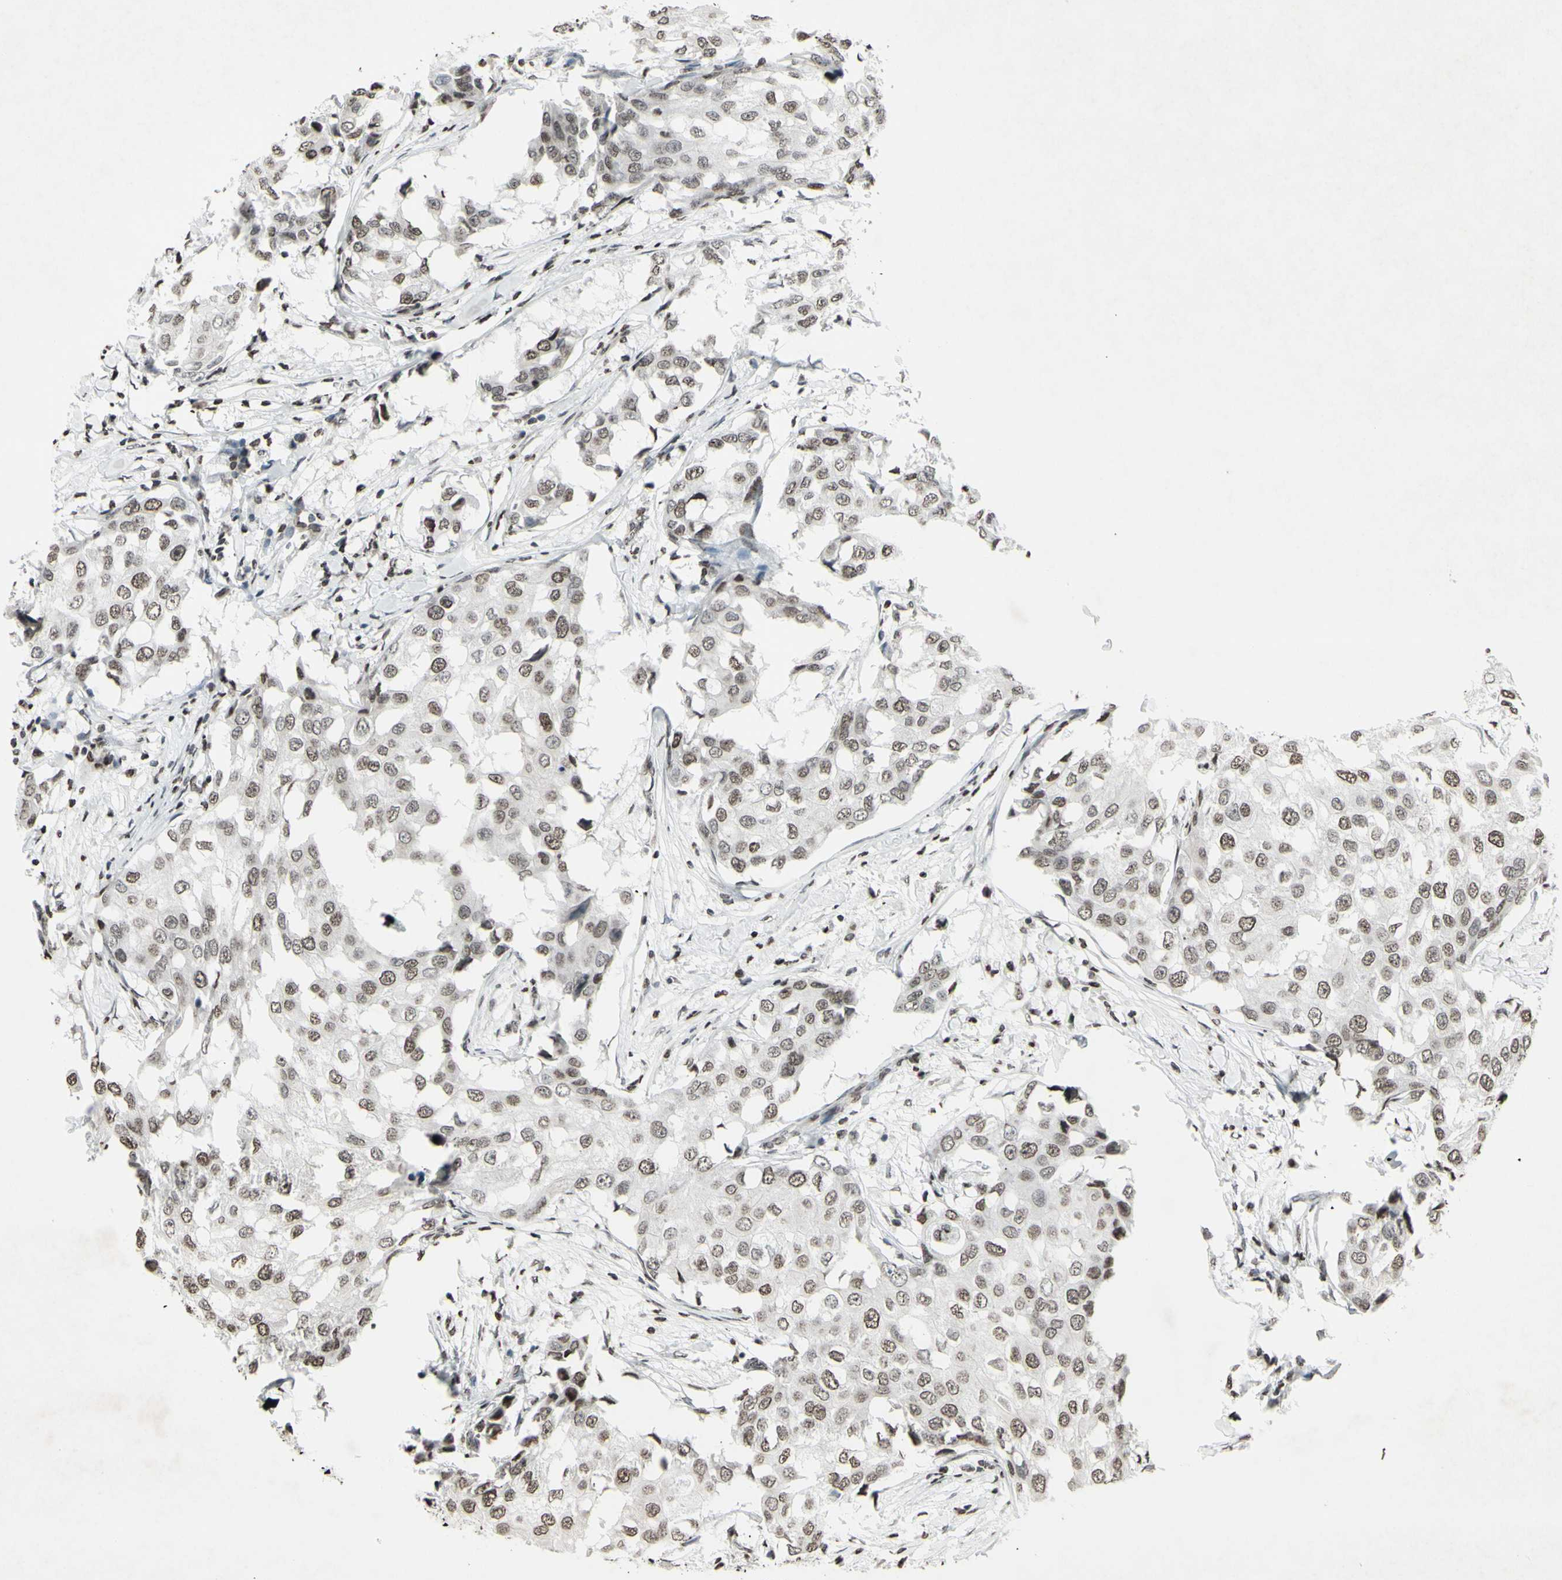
{"staining": {"intensity": "weak", "quantity": "25%-75%", "location": "nuclear"}, "tissue": "breast cancer", "cell_type": "Tumor cells", "image_type": "cancer", "snomed": [{"axis": "morphology", "description": "Duct carcinoma"}, {"axis": "topography", "description": "Breast"}], "caption": "High-magnification brightfield microscopy of breast invasive ductal carcinoma stained with DAB (3,3'-diaminobenzidine) (brown) and counterstained with hematoxylin (blue). tumor cells exhibit weak nuclear staining is present in about25%-75% of cells. Immunohistochemistry stains the protein of interest in brown and the nuclei are stained blue.", "gene": "CD79B", "patient": {"sex": "female", "age": 27}}